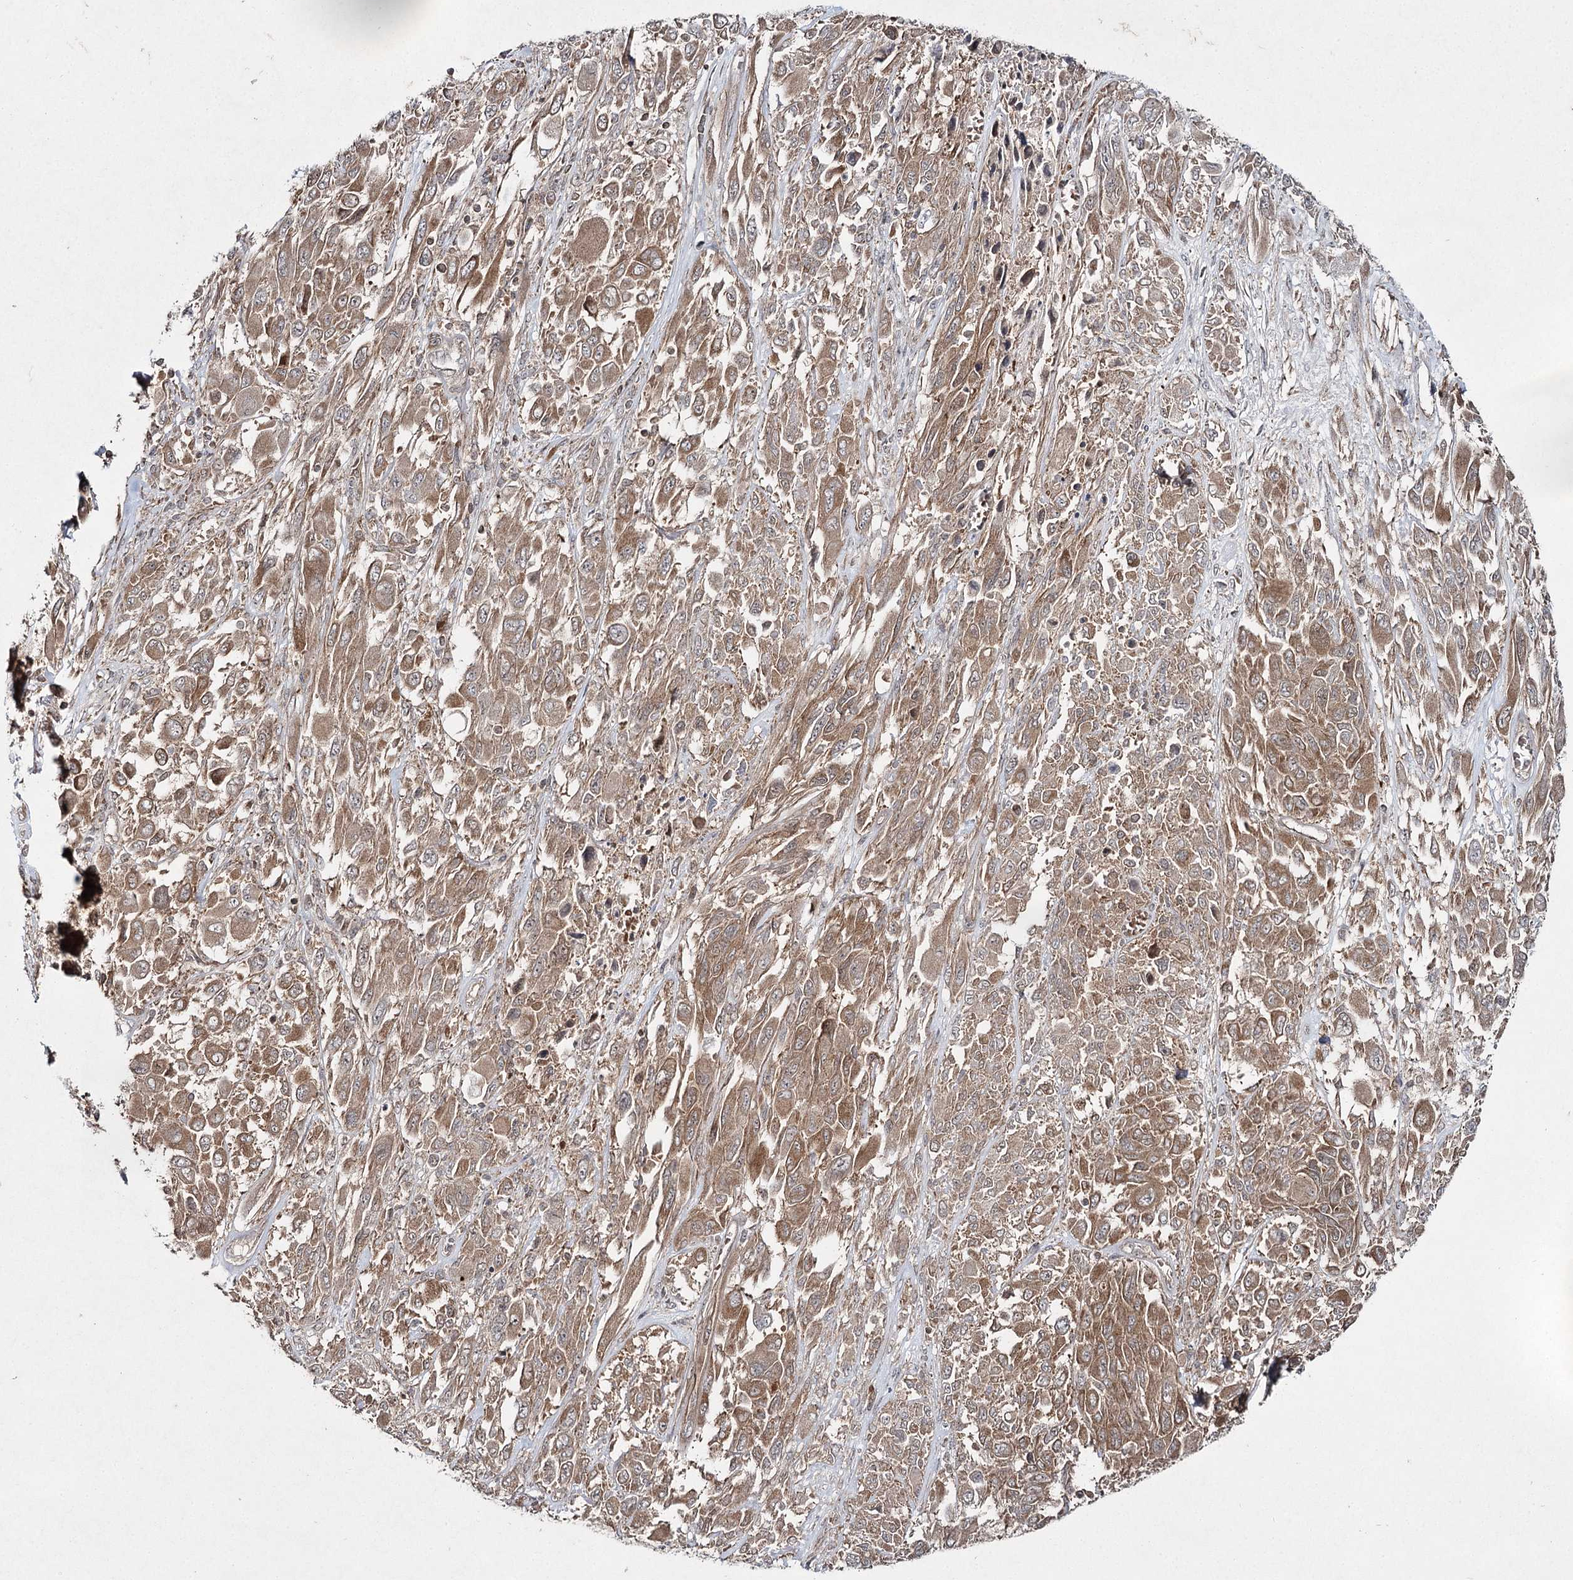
{"staining": {"intensity": "moderate", "quantity": ">75%", "location": "cytoplasmic/membranous"}, "tissue": "melanoma", "cell_type": "Tumor cells", "image_type": "cancer", "snomed": [{"axis": "morphology", "description": "Malignant melanoma, NOS"}, {"axis": "topography", "description": "Skin"}], "caption": "Immunohistochemical staining of human malignant melanoma demonstrates moderate cytoplasmic/membranous protein staining in approximately >75% of tumor cells. Using DAB (brown) and hematoxylin (blue) stains, captured at high magnification using brightfield microscopy.", "gene": "WDR44", "patient": {"sex": "female", "age": 91}}